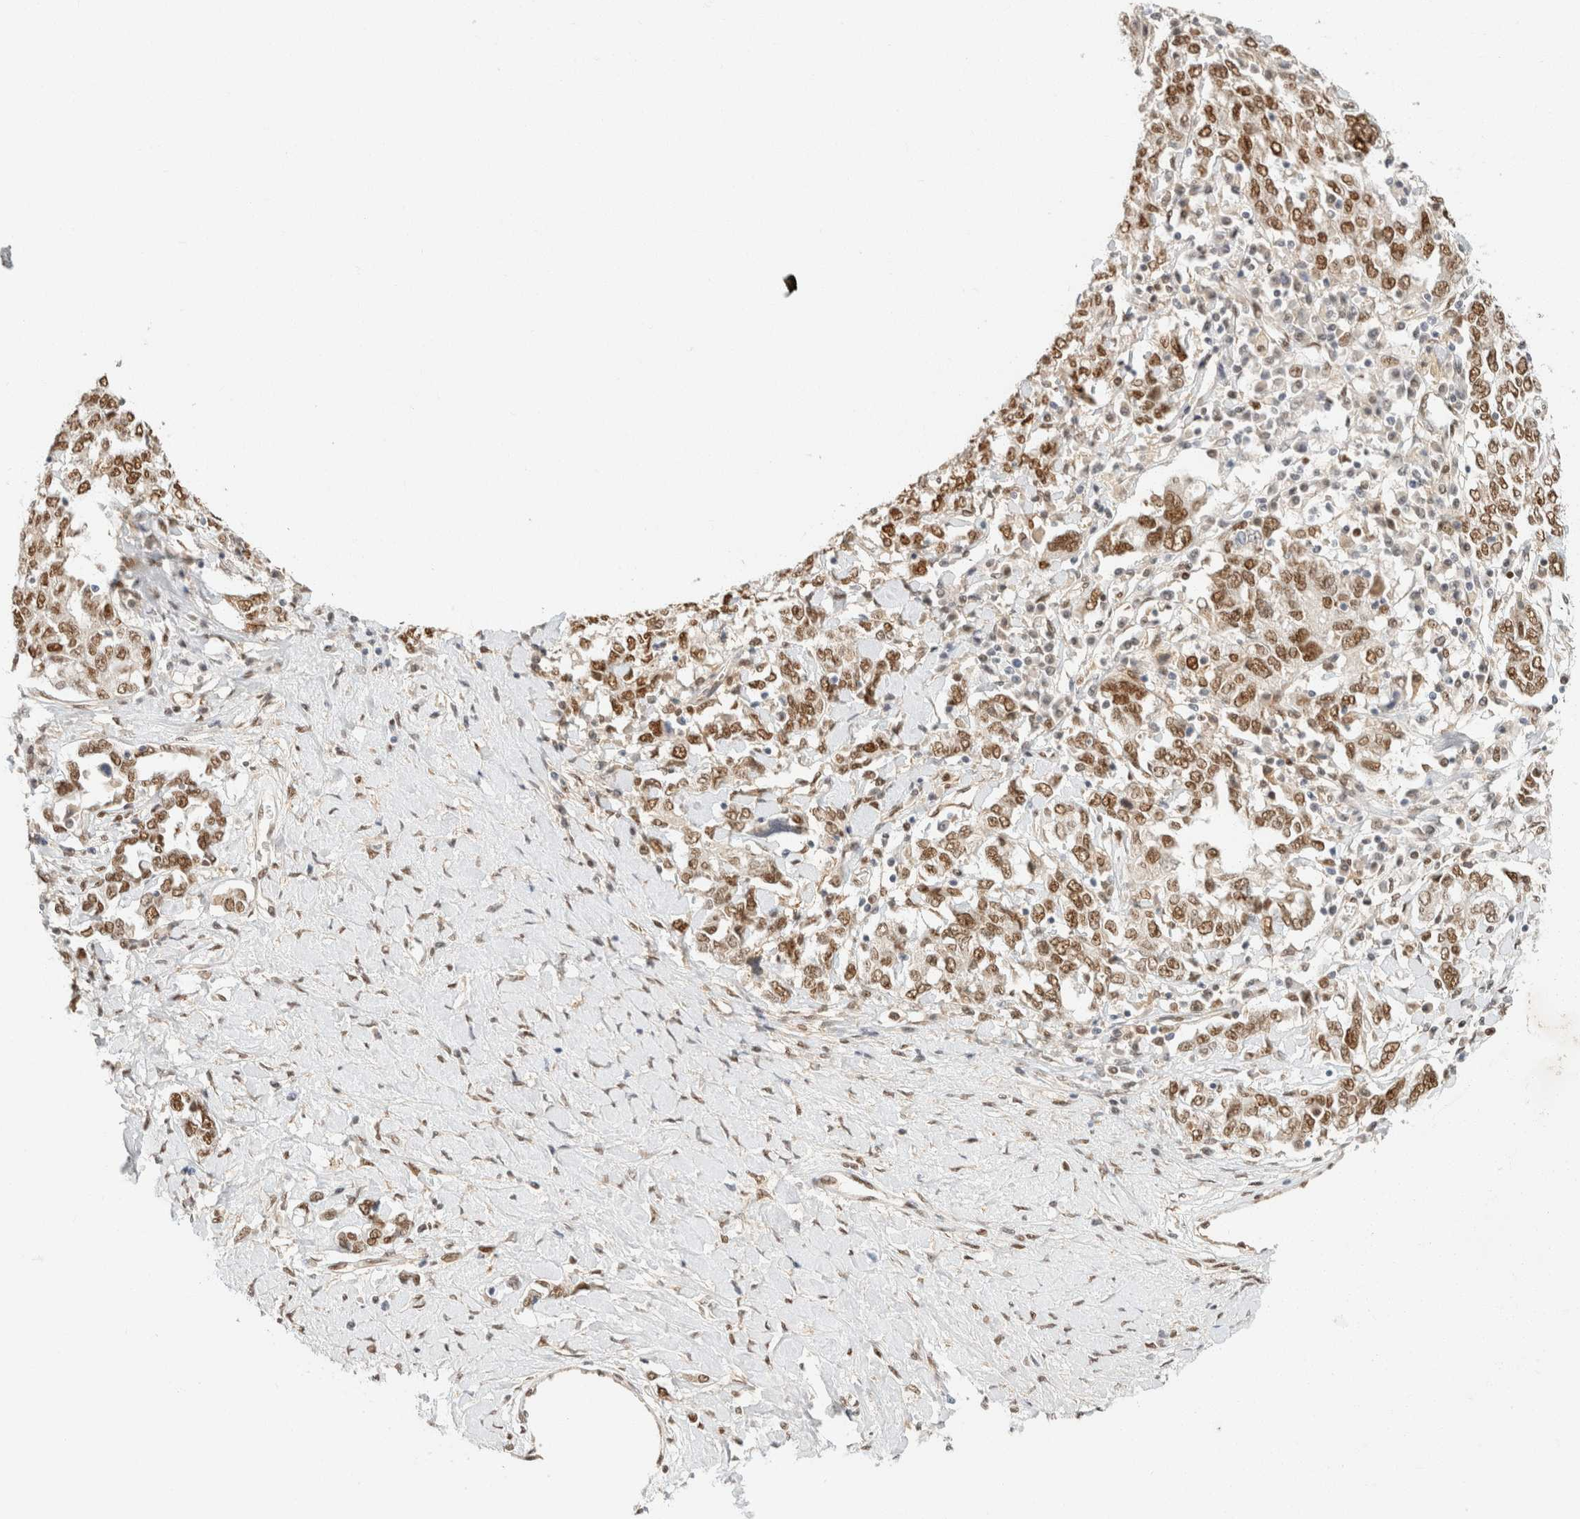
{"staining": {"intensity": "moderate", "quantity": ">75%", "location": "nuclear"}, "tissue": "ovarian cancer", "cell_type": "Tumor cells", "image_type": "cancer", "snomed": [{"axis": "morphology", "description": "Carcinoma, endometroid"}, {"axis": "topography", "description": "Ovary"}], "caption": "The histopathology image demonstrates a brown stain indicating the presence of a protein in the nuclear of tumor cells in endometroid carcinoma (ovarian).", "gene": "ZNF768", "patient": {"sex": "female", "age": 62}}